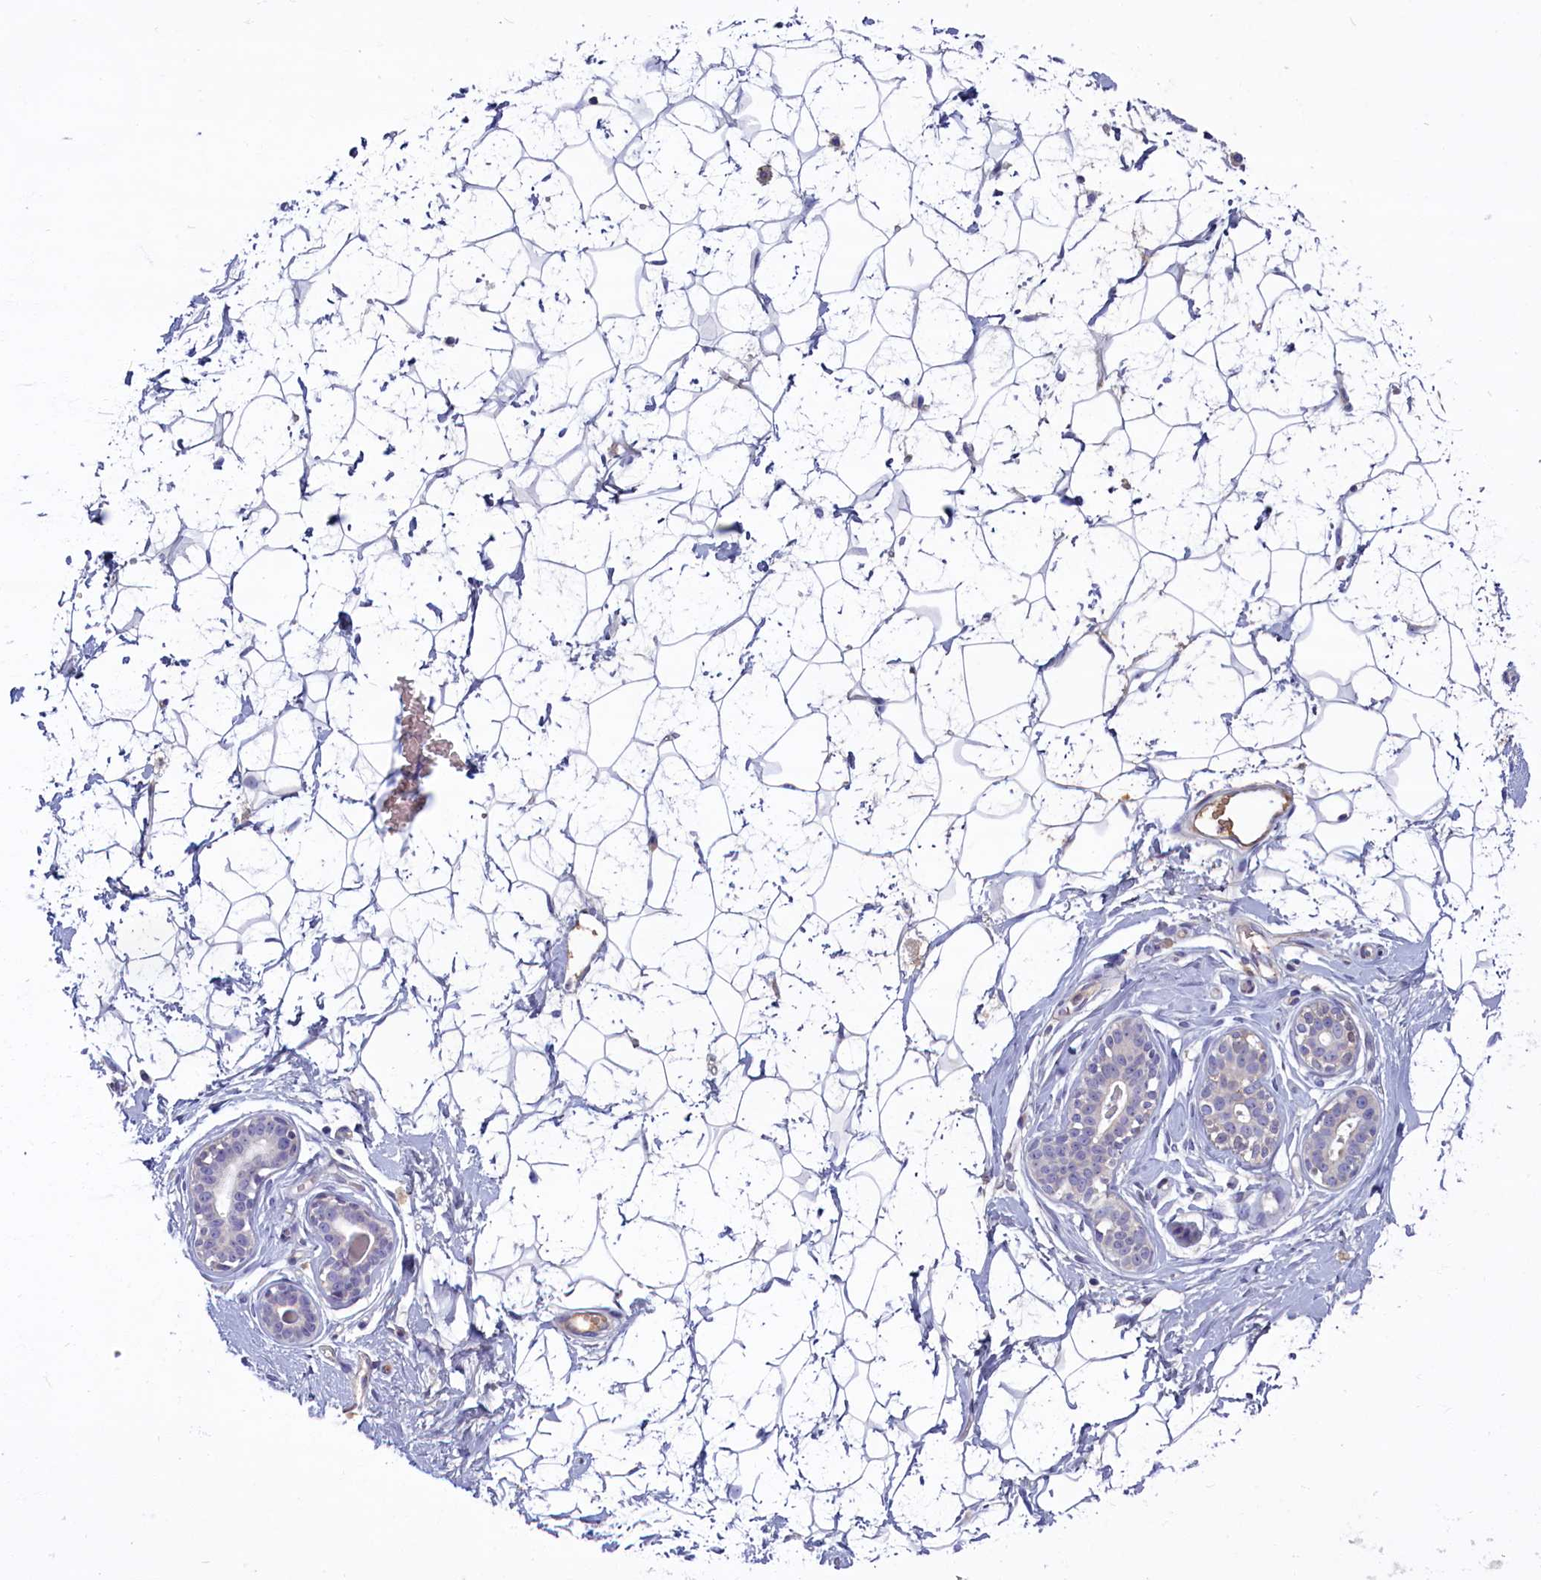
{"staining": {"intensity": "negative", "quantity": "none", "location": "none"}, "tissue": "breast", "cell_type": "Adipocytes", "image_type": "normal", "snomed": [{"axis": "morphology", "description": "Normal tissue, NOS"}, {"axis": "morphology", "description": "Adenoma, NOS"}, {"axis": "topography", "description": "Breast"}], "caption": "IHC micrograph of benign breast: human breast stained with DAB exhibits no significant protein expression in adipocytes.", "gene": "SV2C", "patient": {"sex": "female", "age": 23}}